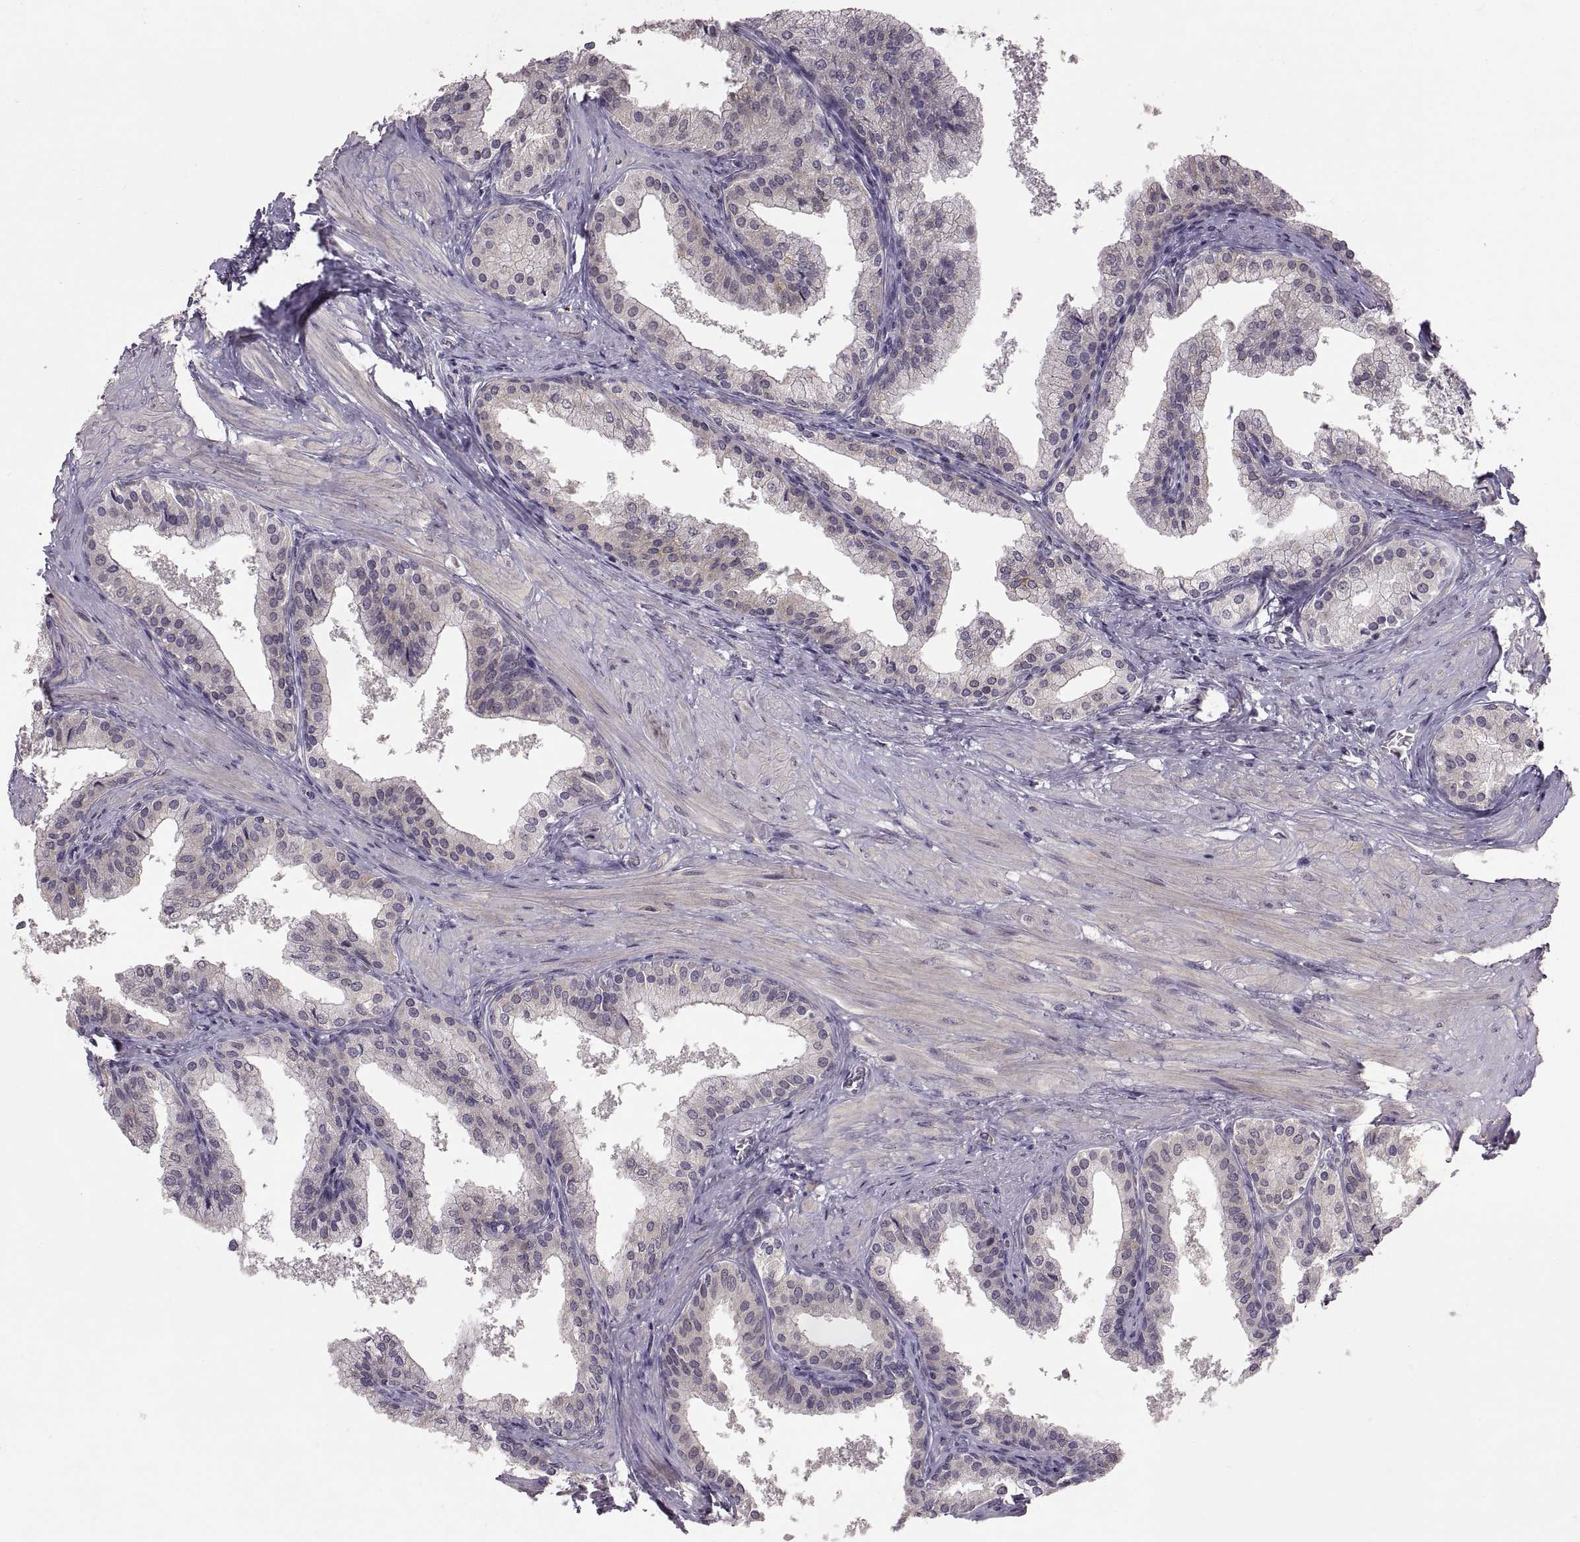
{"staining": {"intensity": "negative", "quantity": "none", "location": "none"}, "tissue": "prostate cancer", "cell_type": "Tumor cells", "image_type": "cancer", "snomed": [{"axis": "morphology", "description": "Adenocarcinoma, Low grade"}, {"axis": "topography", "description": "Prostate"}], "caption": "DAB (3,3'-diaminobenzidine) immunohistochemical staining of prostate cancer reveals no significant positivity in tumor cells. The staining was performed using DAB to visualize the protein expression in brown, while the nuclei were stained in blue with hematoxylin (Magnification: 20x).", "gene": "HMGCR", "patient": {"sex": "male", "age": 56}}